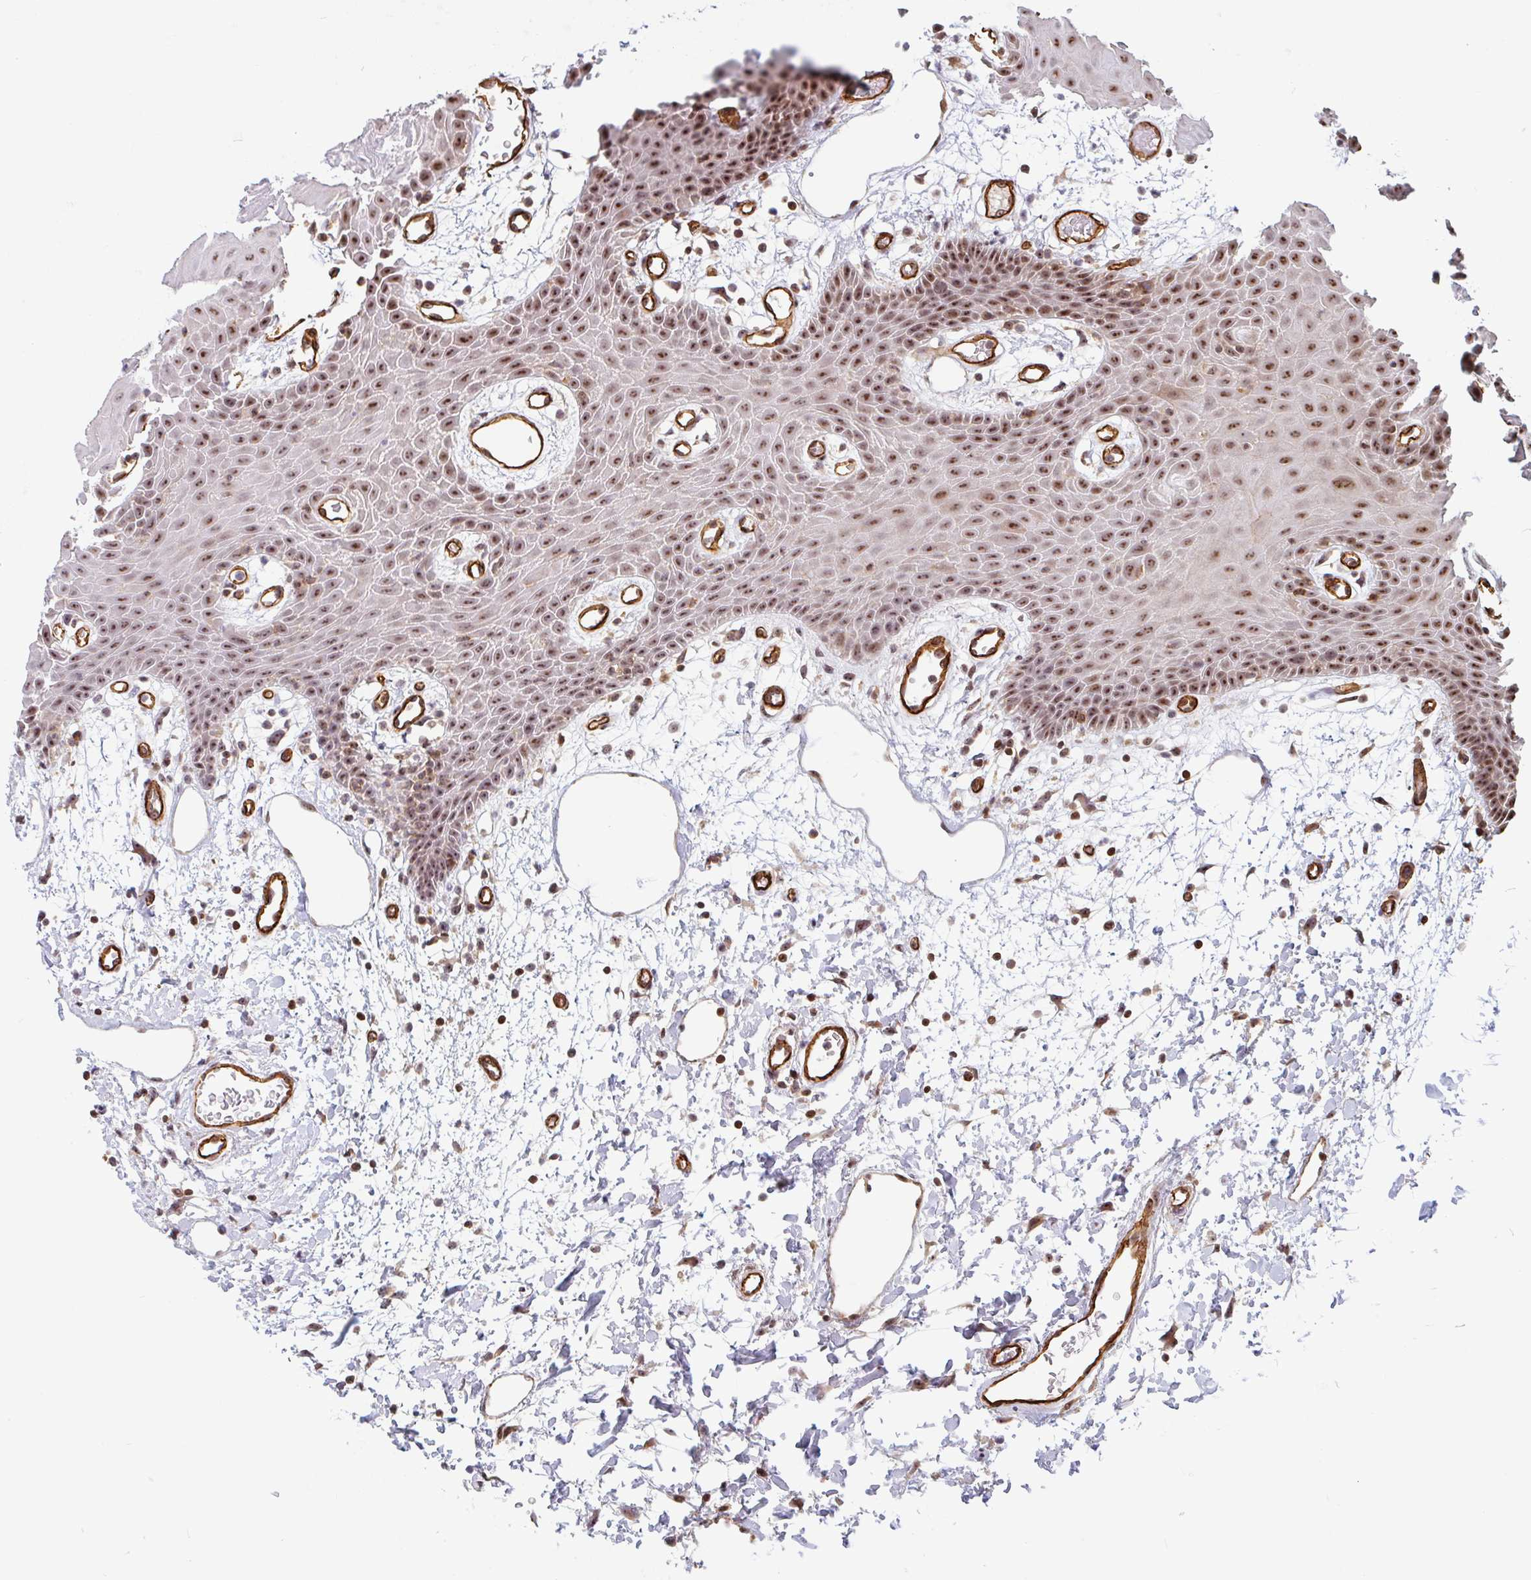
{"staining": {"intensity": "moderate", "quantity": ">75%", "location": "cytoplasmic/membranous,nuclear"}, "tissue": "oral mucosa", "cell_type": "Squamous epithelial cells", "image_type": "normal", "snomed": [{"axis": "morphology", "description": "Normal tissue, NOS"}, {"axis": "topography", "description": "Oral tissue"}], "caption": "Approximately >75% of squamous epithelial cells in normal human oral mucosa exhibit moderate cytoplasmic/membranous,nuclear protein expression as visualized by brown immunohistochemical staining.", "gene": "ZNF689", "patient": {"sex": "female", "age": 59}}